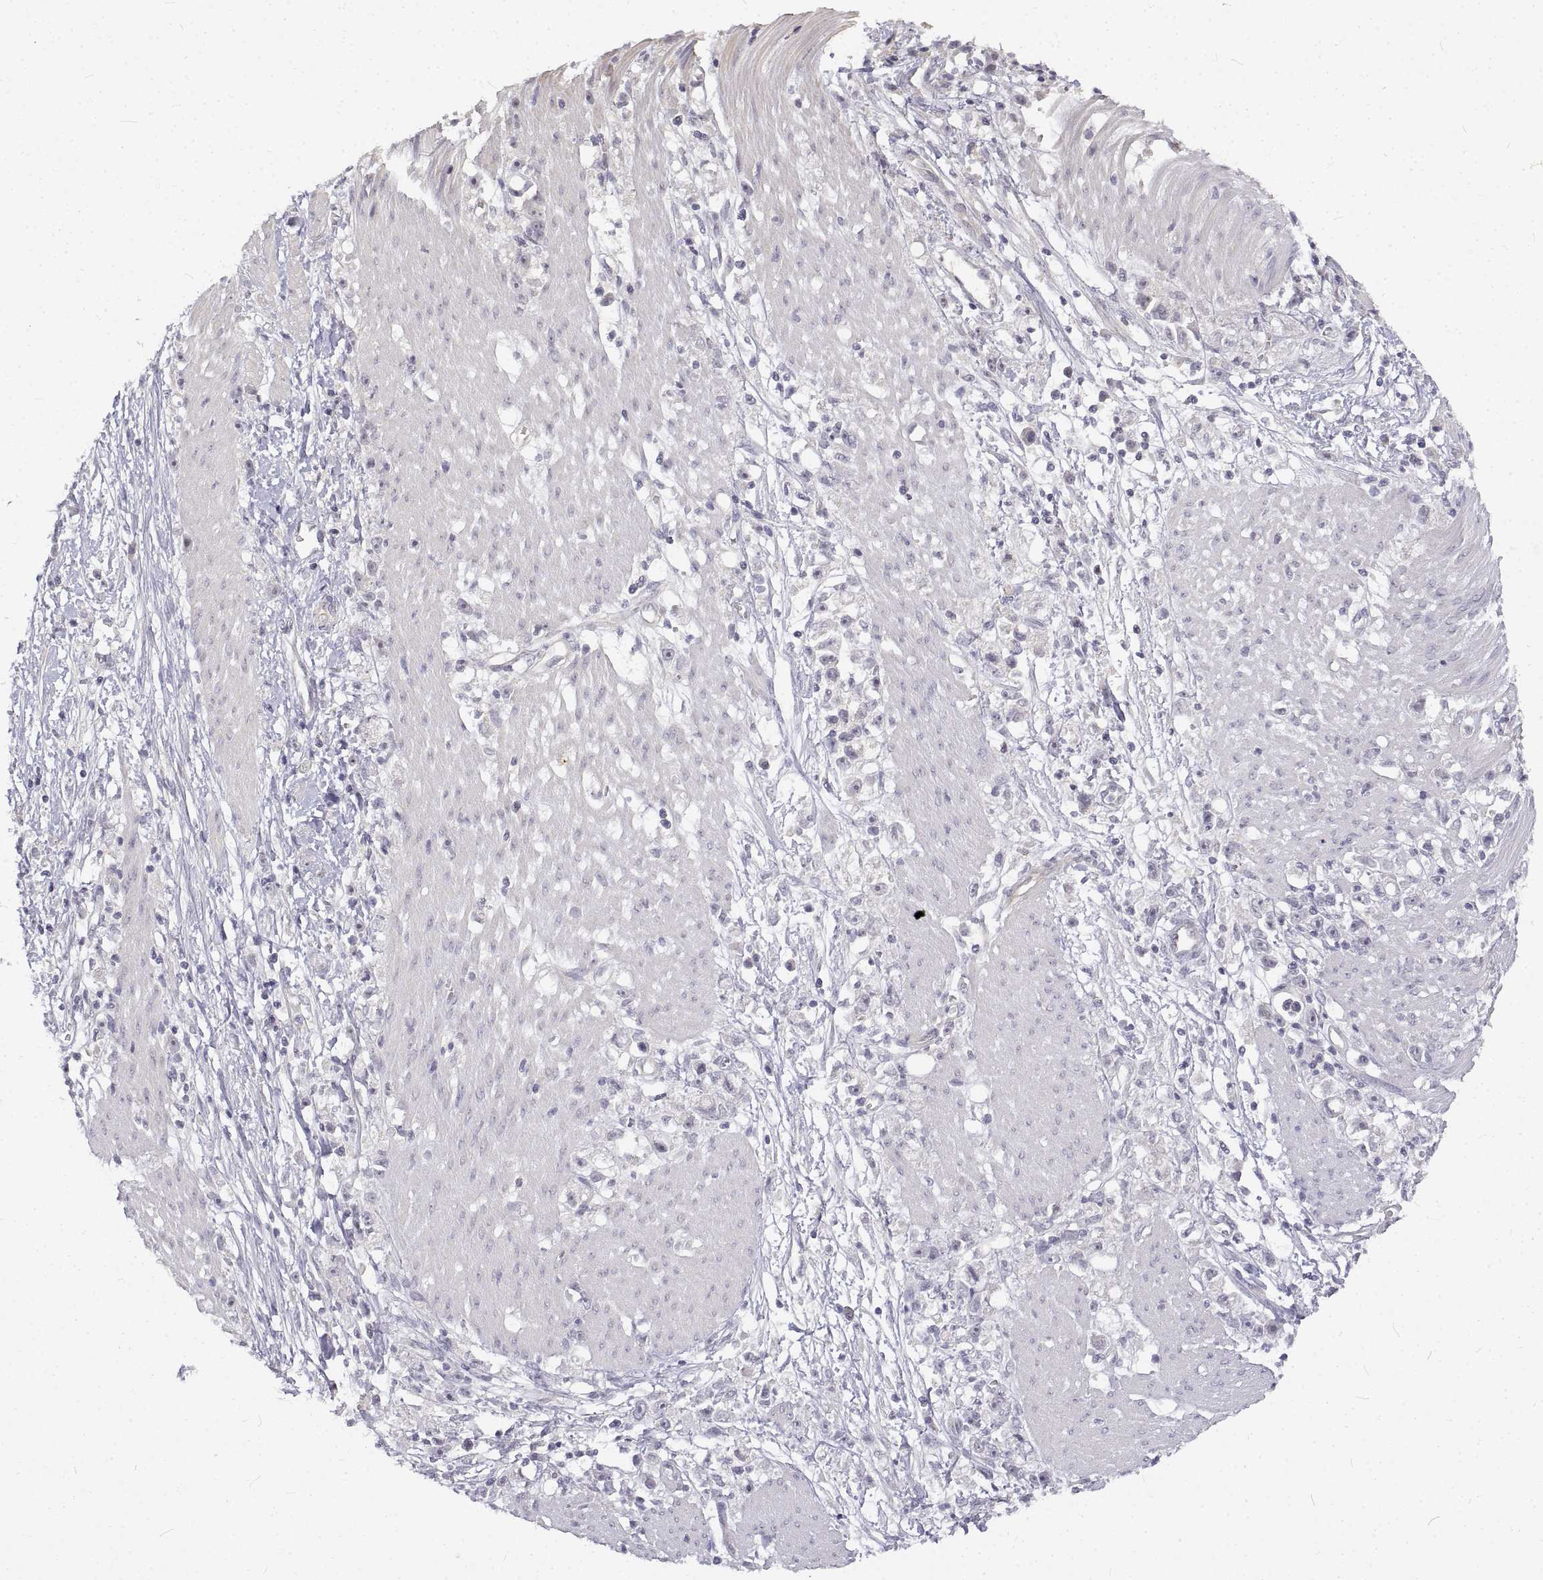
{"staining": {"intensity": "negative", "quantity": "none", "location": "none"}, "tissue": "stomach cancer", "cell_type": "Tumor cells", "image_type": "cancer", "snomed": [{"axis": "morphology", "description": "Adenocarcinoma, NOS"}, {"axis": "topography", "description": "Stomach"}], "caption": "Immunohistochemistry (IHC) image of neoplastic tissue: human stomach adenocarcinoma stained with DAB (3,3'-diaminobenzidine) demonstrates no significant protein positivity in tumor cells. (DAB immunohistochemistry visualized using brightfield microscopy, high magnification).", "gene": "ANO2", "patient": {"sex": "female", "age": 59}}